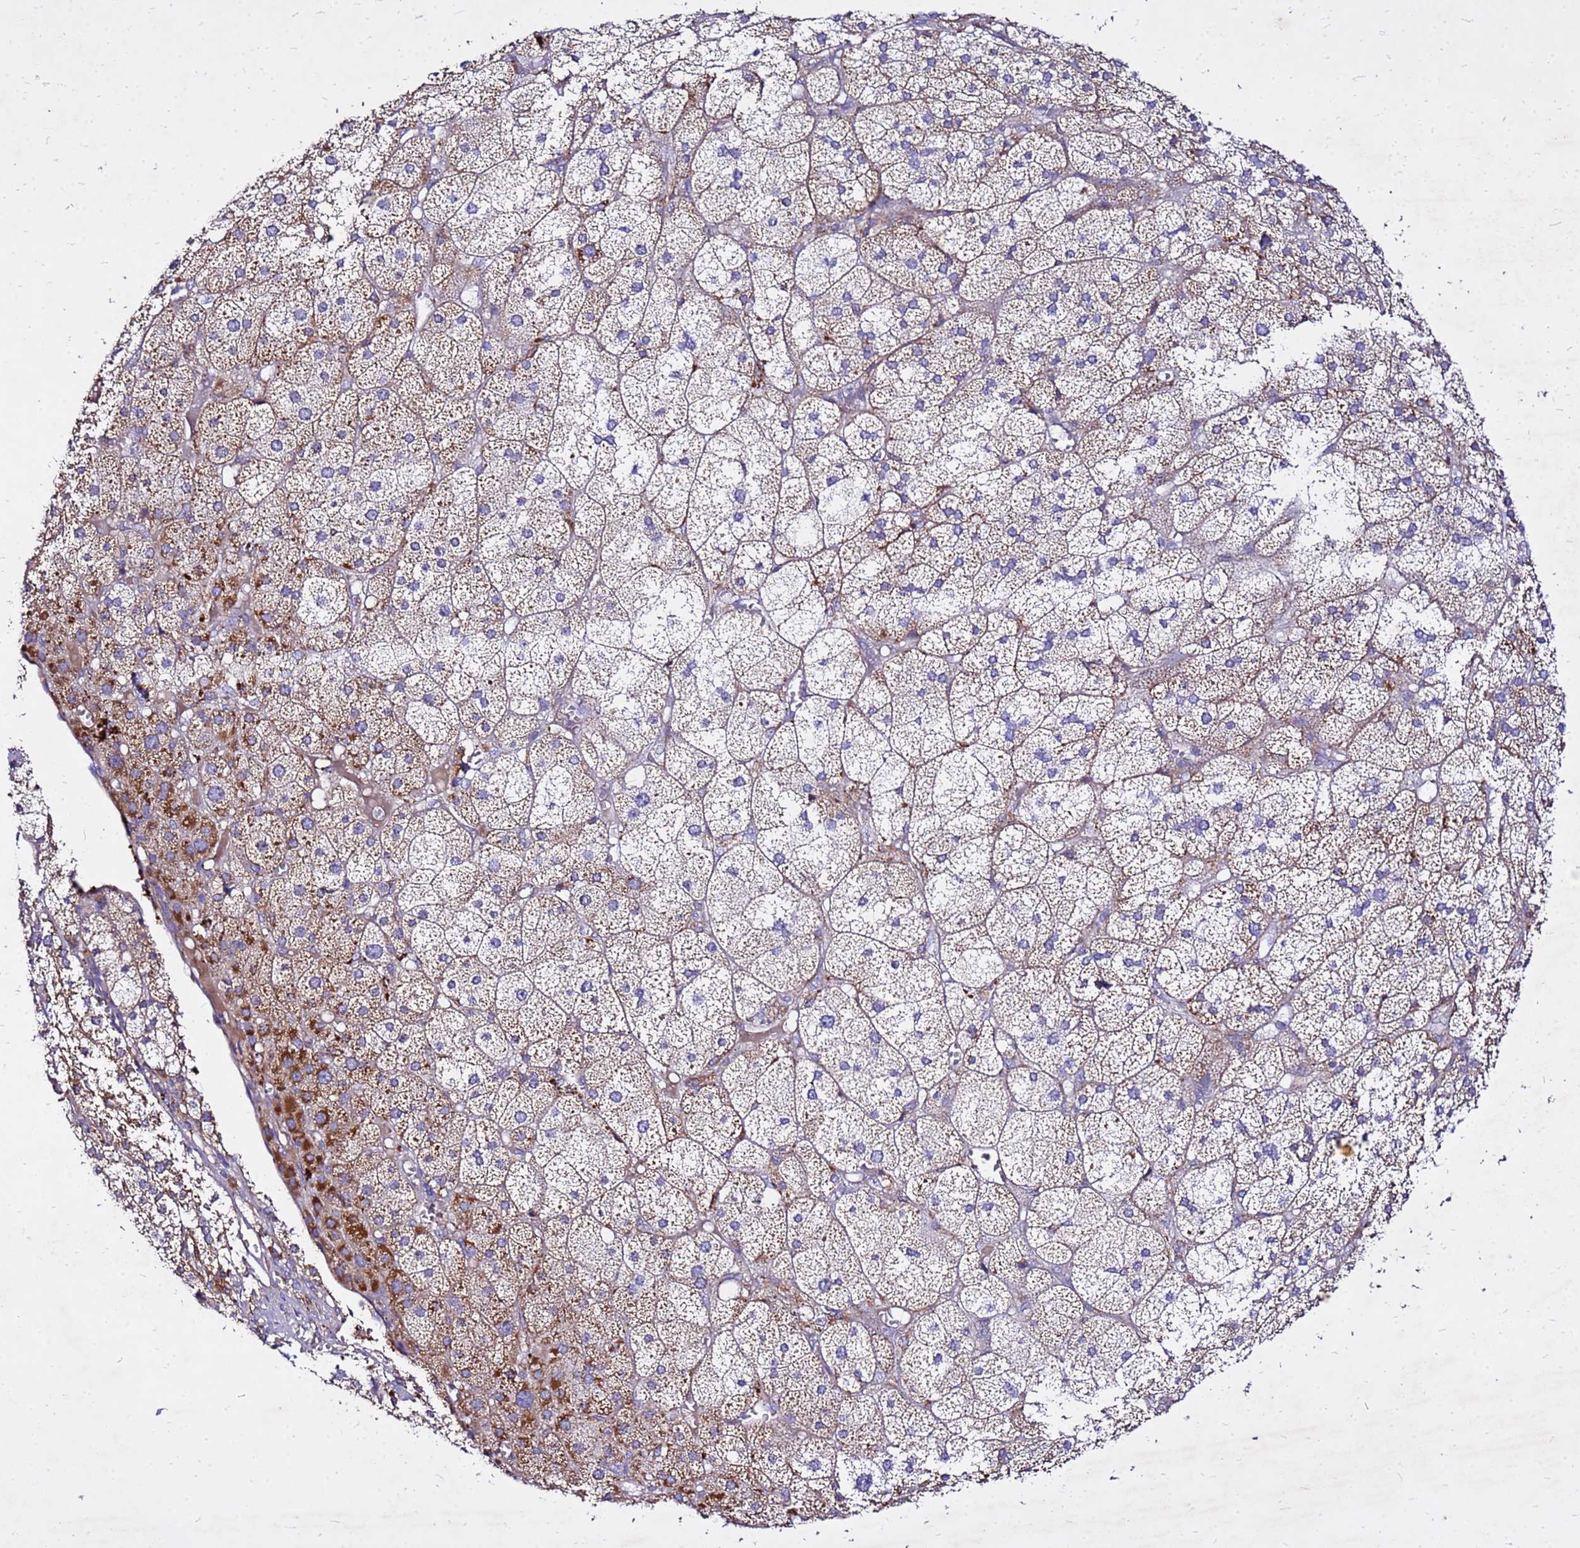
{"staining": {"intensity": "moderate", "quantity": "25%-75%", "location": "cytoplasmic/membranous"}, "tissue": "adrenal gland", "cell_type": "Glandular cells", "image_type": "normal", "snomed": [{"axis": "morphology", "description": "Normal tissue, NOS"}, {"axis": "topography", "description": "Adrenal gland"}], "caption": "High-magnification brightfield microscopy of normal adrenal gland stained with DAB (brown) and counterstained with hematoxylin (blue). glandular cells exhibit moderate cytoplasmic/membranous expression is present in approximately25%-75% of cells.", "gene": "COX14", "patient": {"sex": "female", "age": 61}}